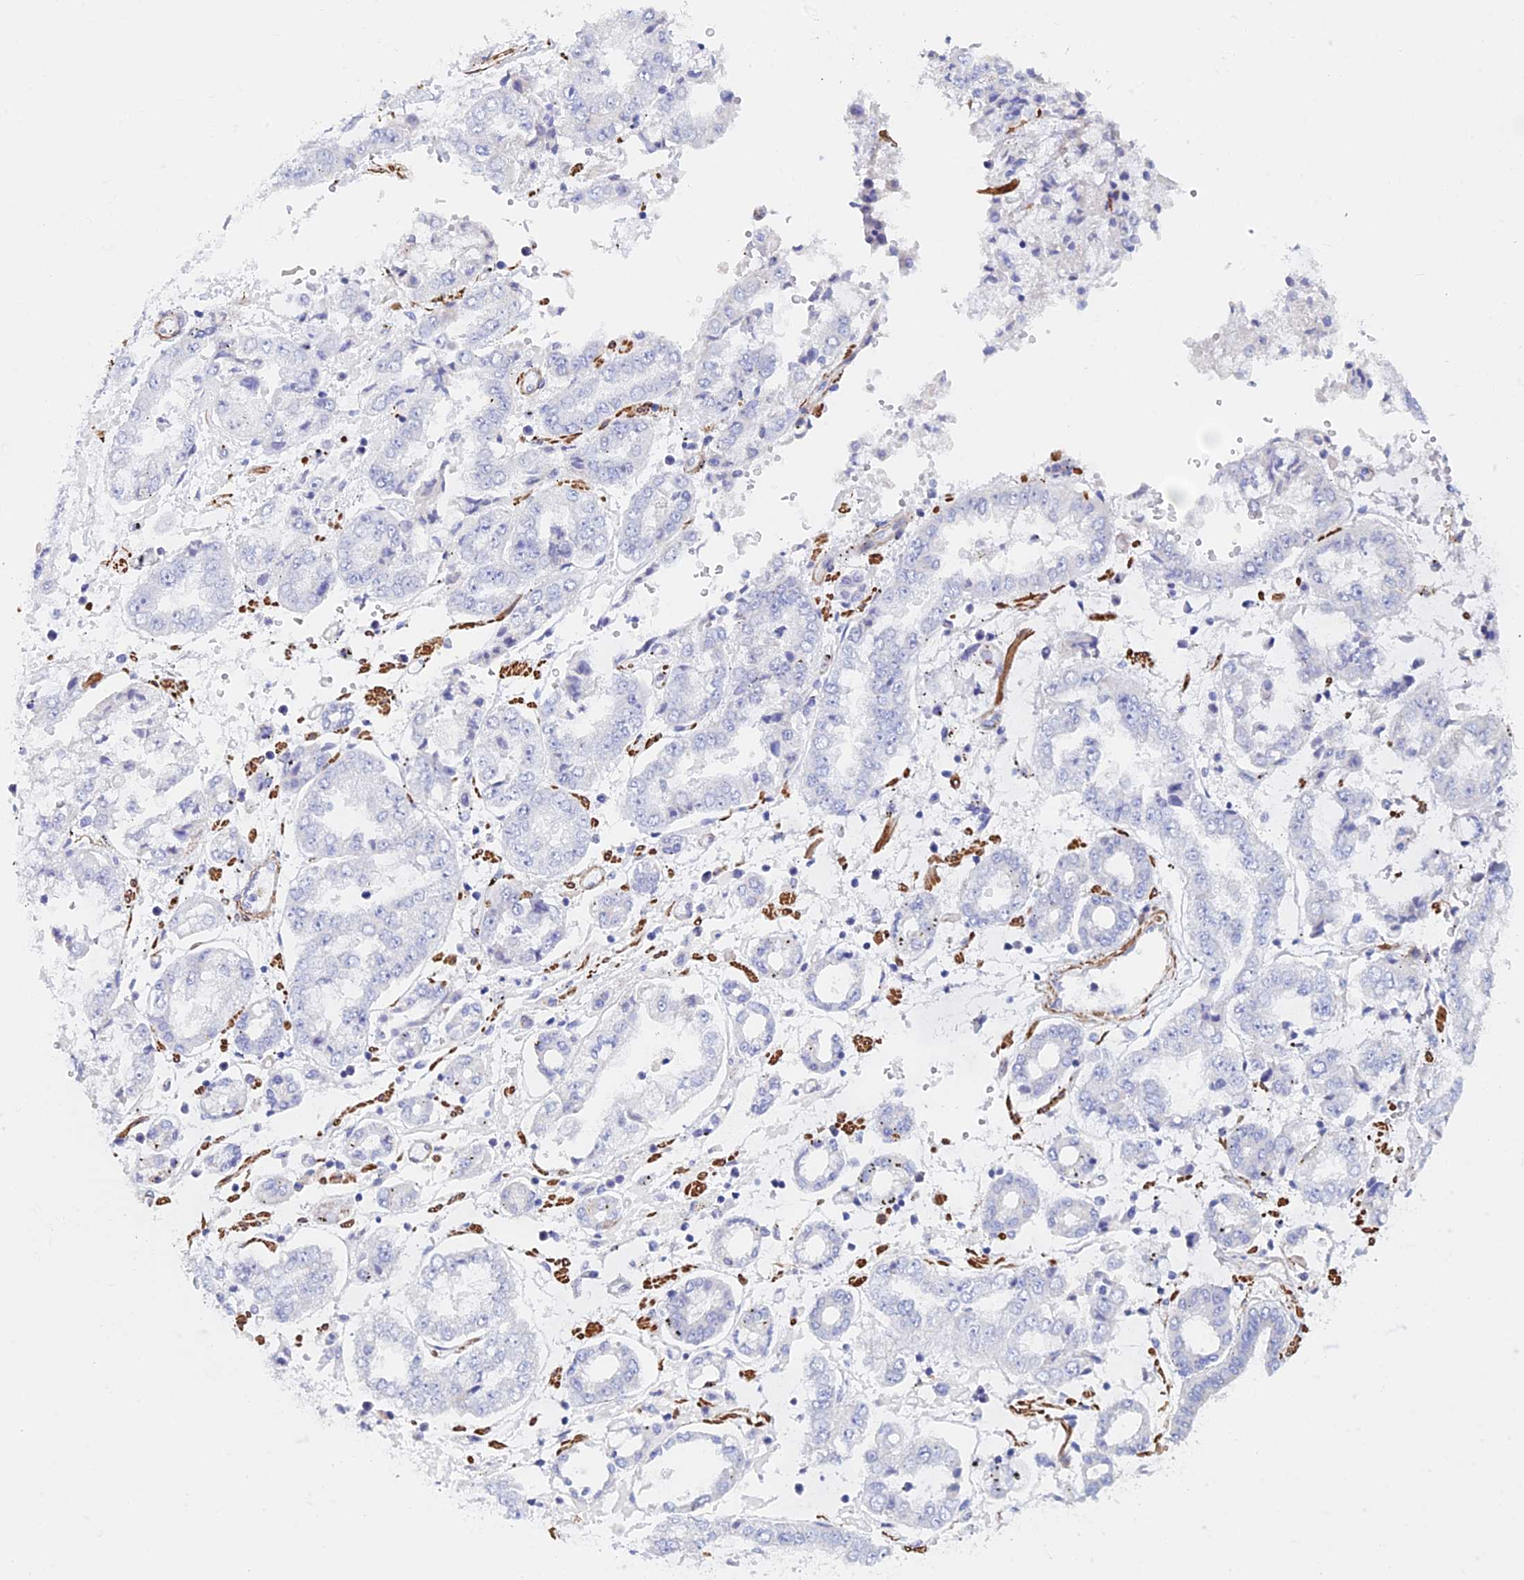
{"staining": {"intensity": "negative", "quantity": "none", "location": "none"}, "tissue": "stomach cancer", "cell_type": "Tumor cells", "image_type": "cancer", "snomed": [{"axis": "morphology", "description": "Adenocarcinoma, NOS"}, {"axis": "topography", "description": "Stomach"}], "caption": "An IHC photomicrograph of adenocarcinoma (stomach) is shown. There is no staining in tumor cells of adenocarcinoma (stomach).", "gene": "KCNK18", "patient": {"sex": "male", "age": 76}}